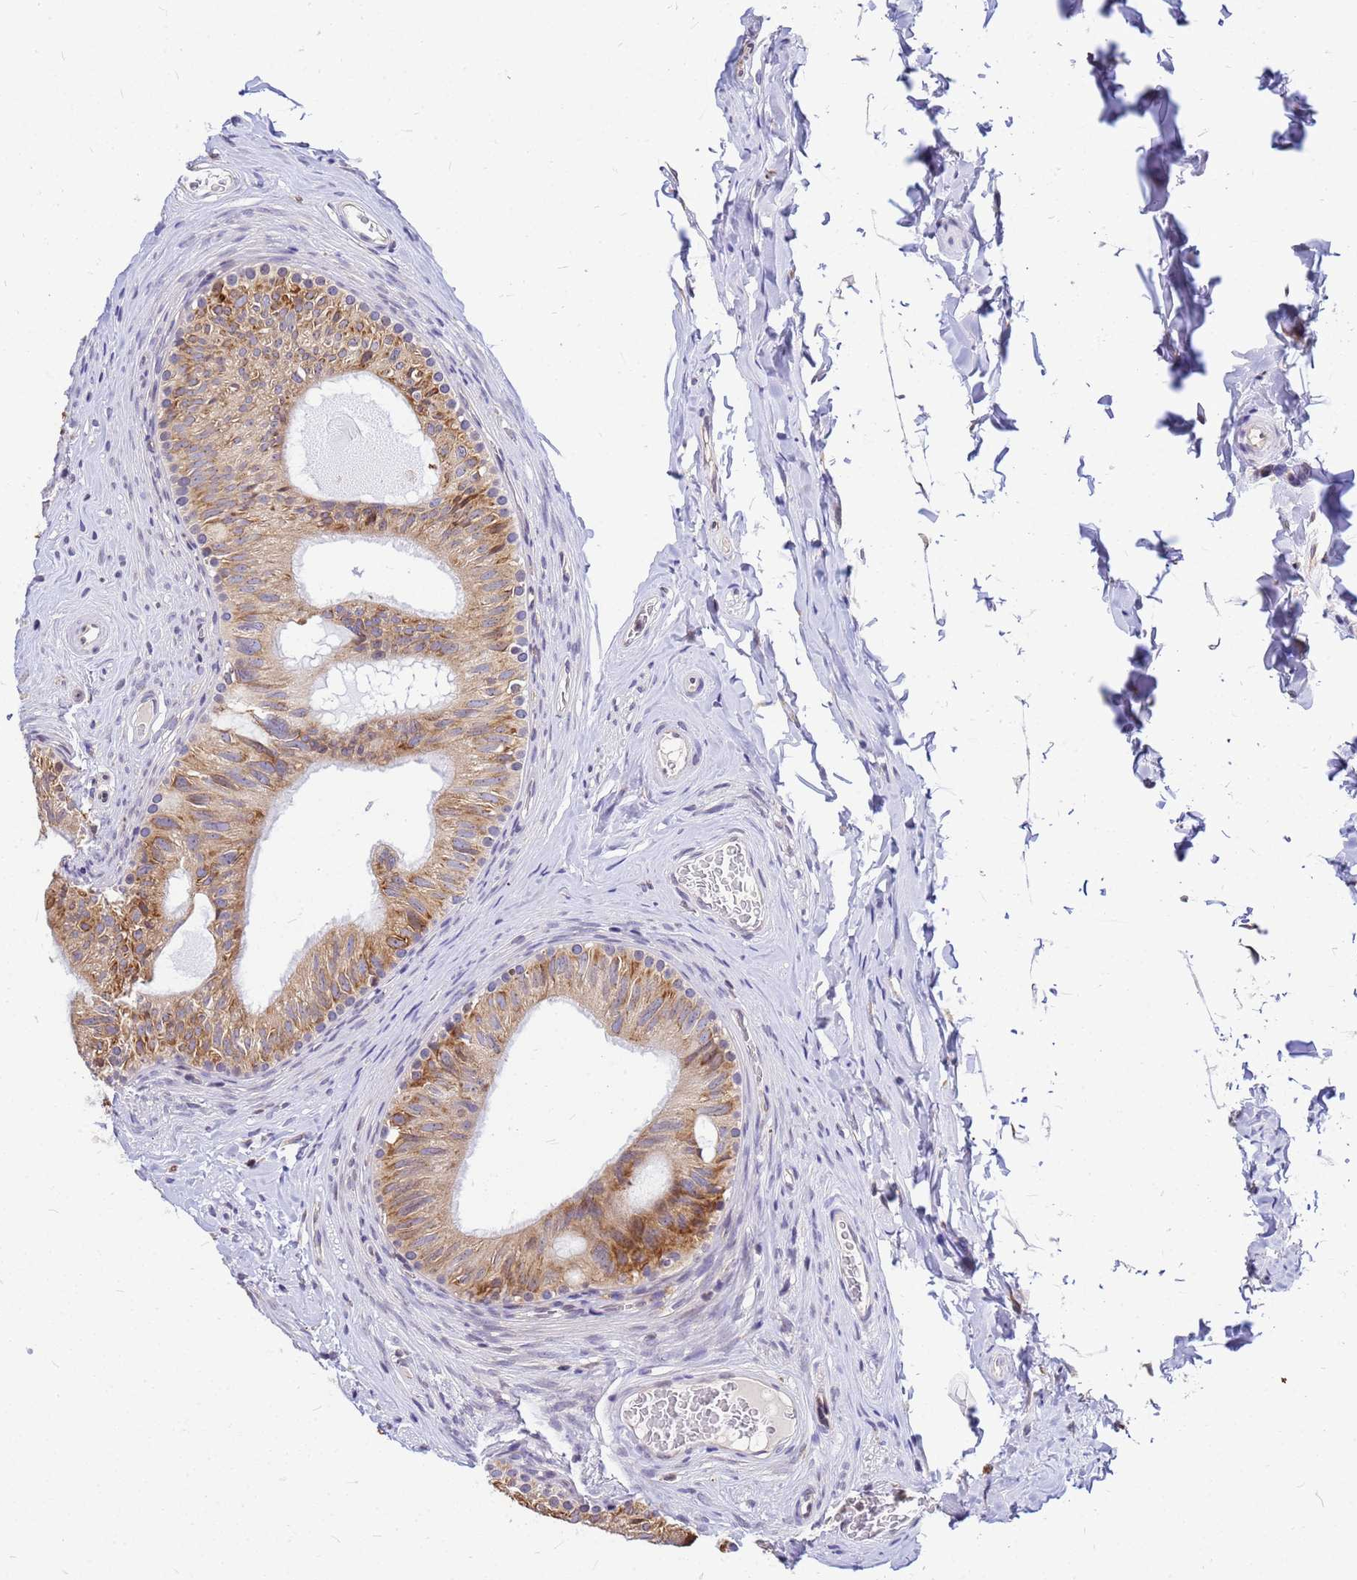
{"staining": {"intensity": "moderate", "quantity": ">75%", "location": "cytoplasmic/membranous"}, "tissue": "epididymis", "cell_type": "Glandular cells", "image_type": "normal", "snomed": [{"axis": "morphology", "description": "Normal tissue, NOS"}, {"axis": "topography", "description": "Epididymis"}], "caption": "A brown stain highlights moderate cytoplasmic/membranous expression of a protein in glandular cells of normal human epididymis. (Stains: DAB in brown, nuclei in blue, Microscopy: brightfield microscopy at high magnification).", "gene": "SSR4", "patient": {"sex": "male", "age": 34}}